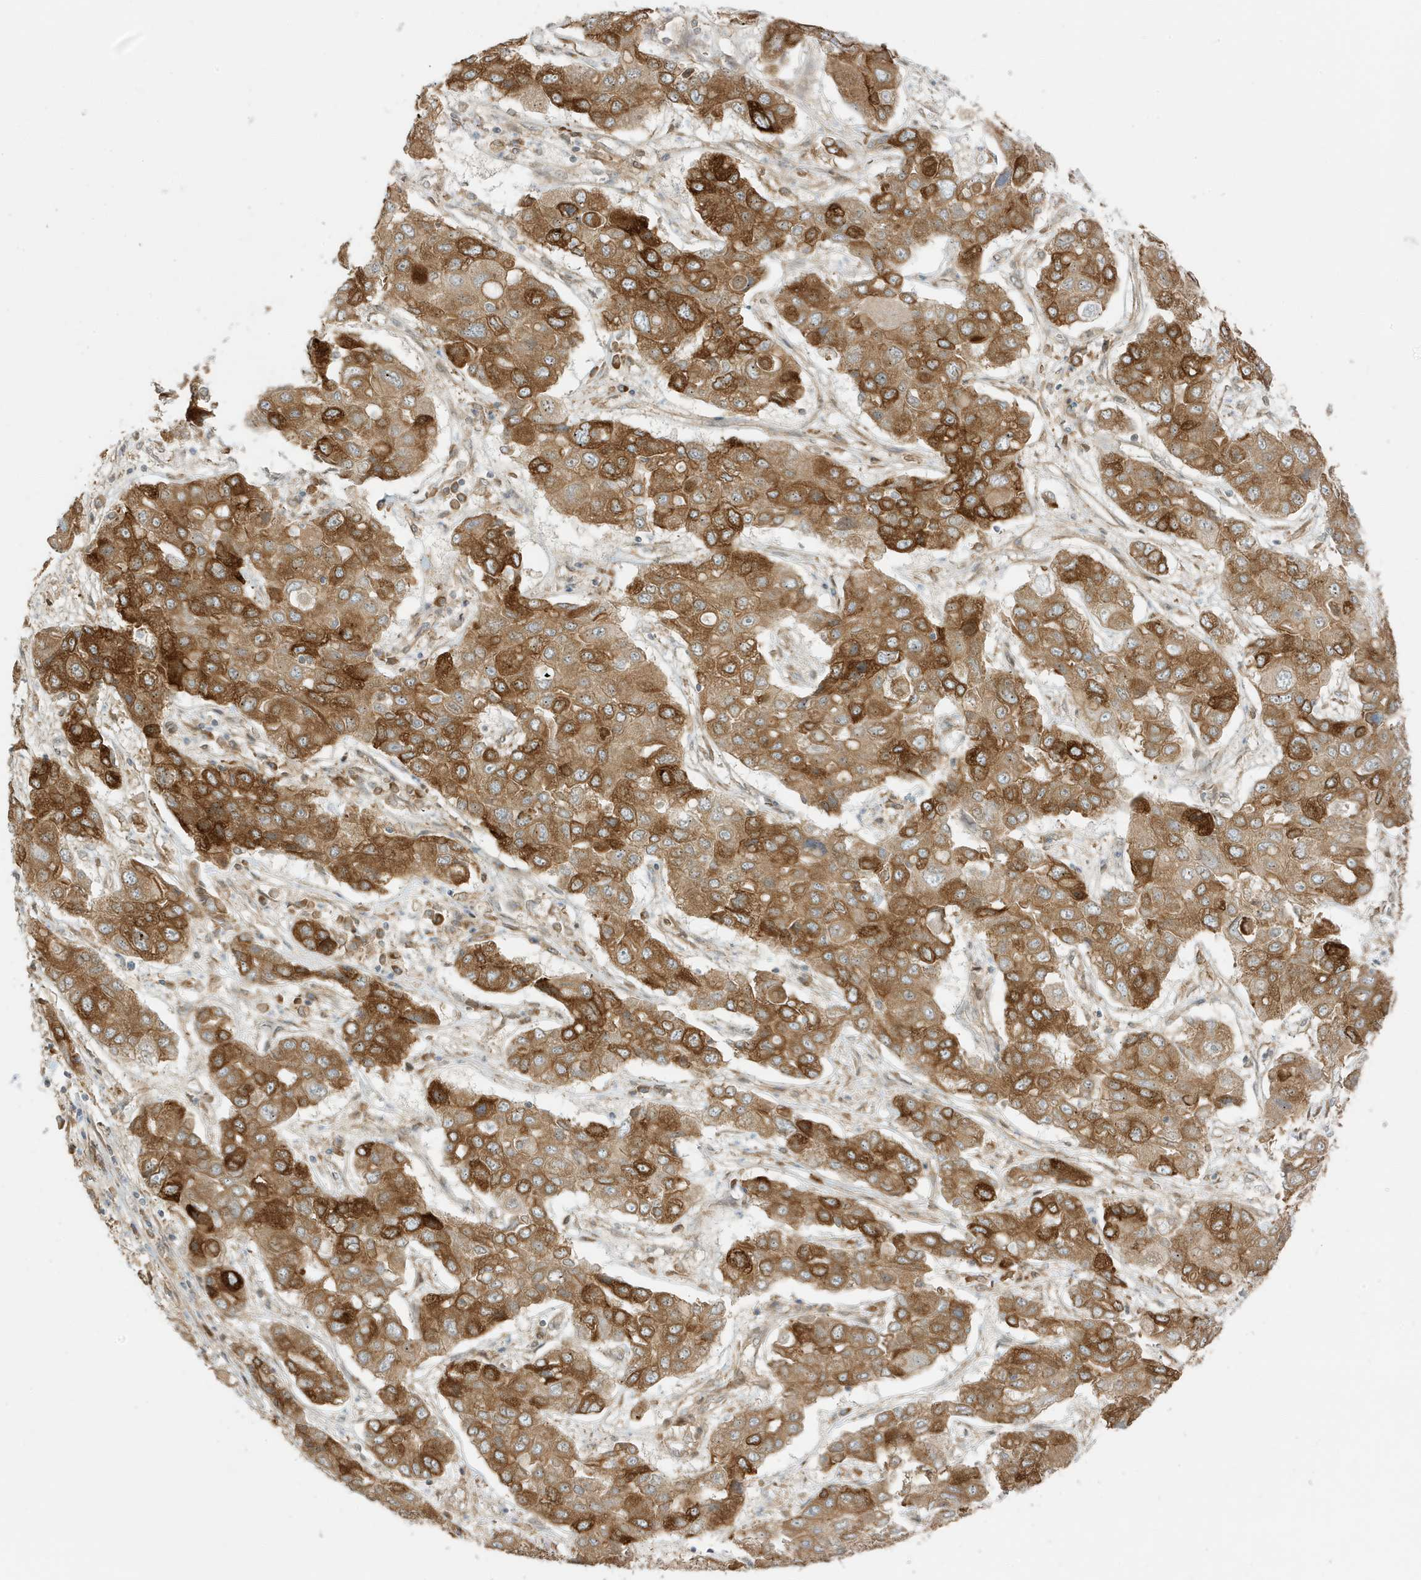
{"staining": {"intensity": "moderate", "quantity": ">75%", "location": "cytoplasmic/membranous"}, "tissue": "liver cancer", "cell_type": "Tumor cells", "image_type": "cancer", "snomed": [{"axis": "morphology", "description": "Cholangiocarcinoma"}, {"axis": "topography", "description": "Liver"}], "caption": "Protein staining demonstrates moderate cytoplasmic/membranous positivity in about >75% of tumor cells in liver cholangiocarcinoma. (DAB IHC, brown staining for protein, blue staining for nuclei).", "gene": "SCARF2", "patient": {"sex": "male", "age": 67}}